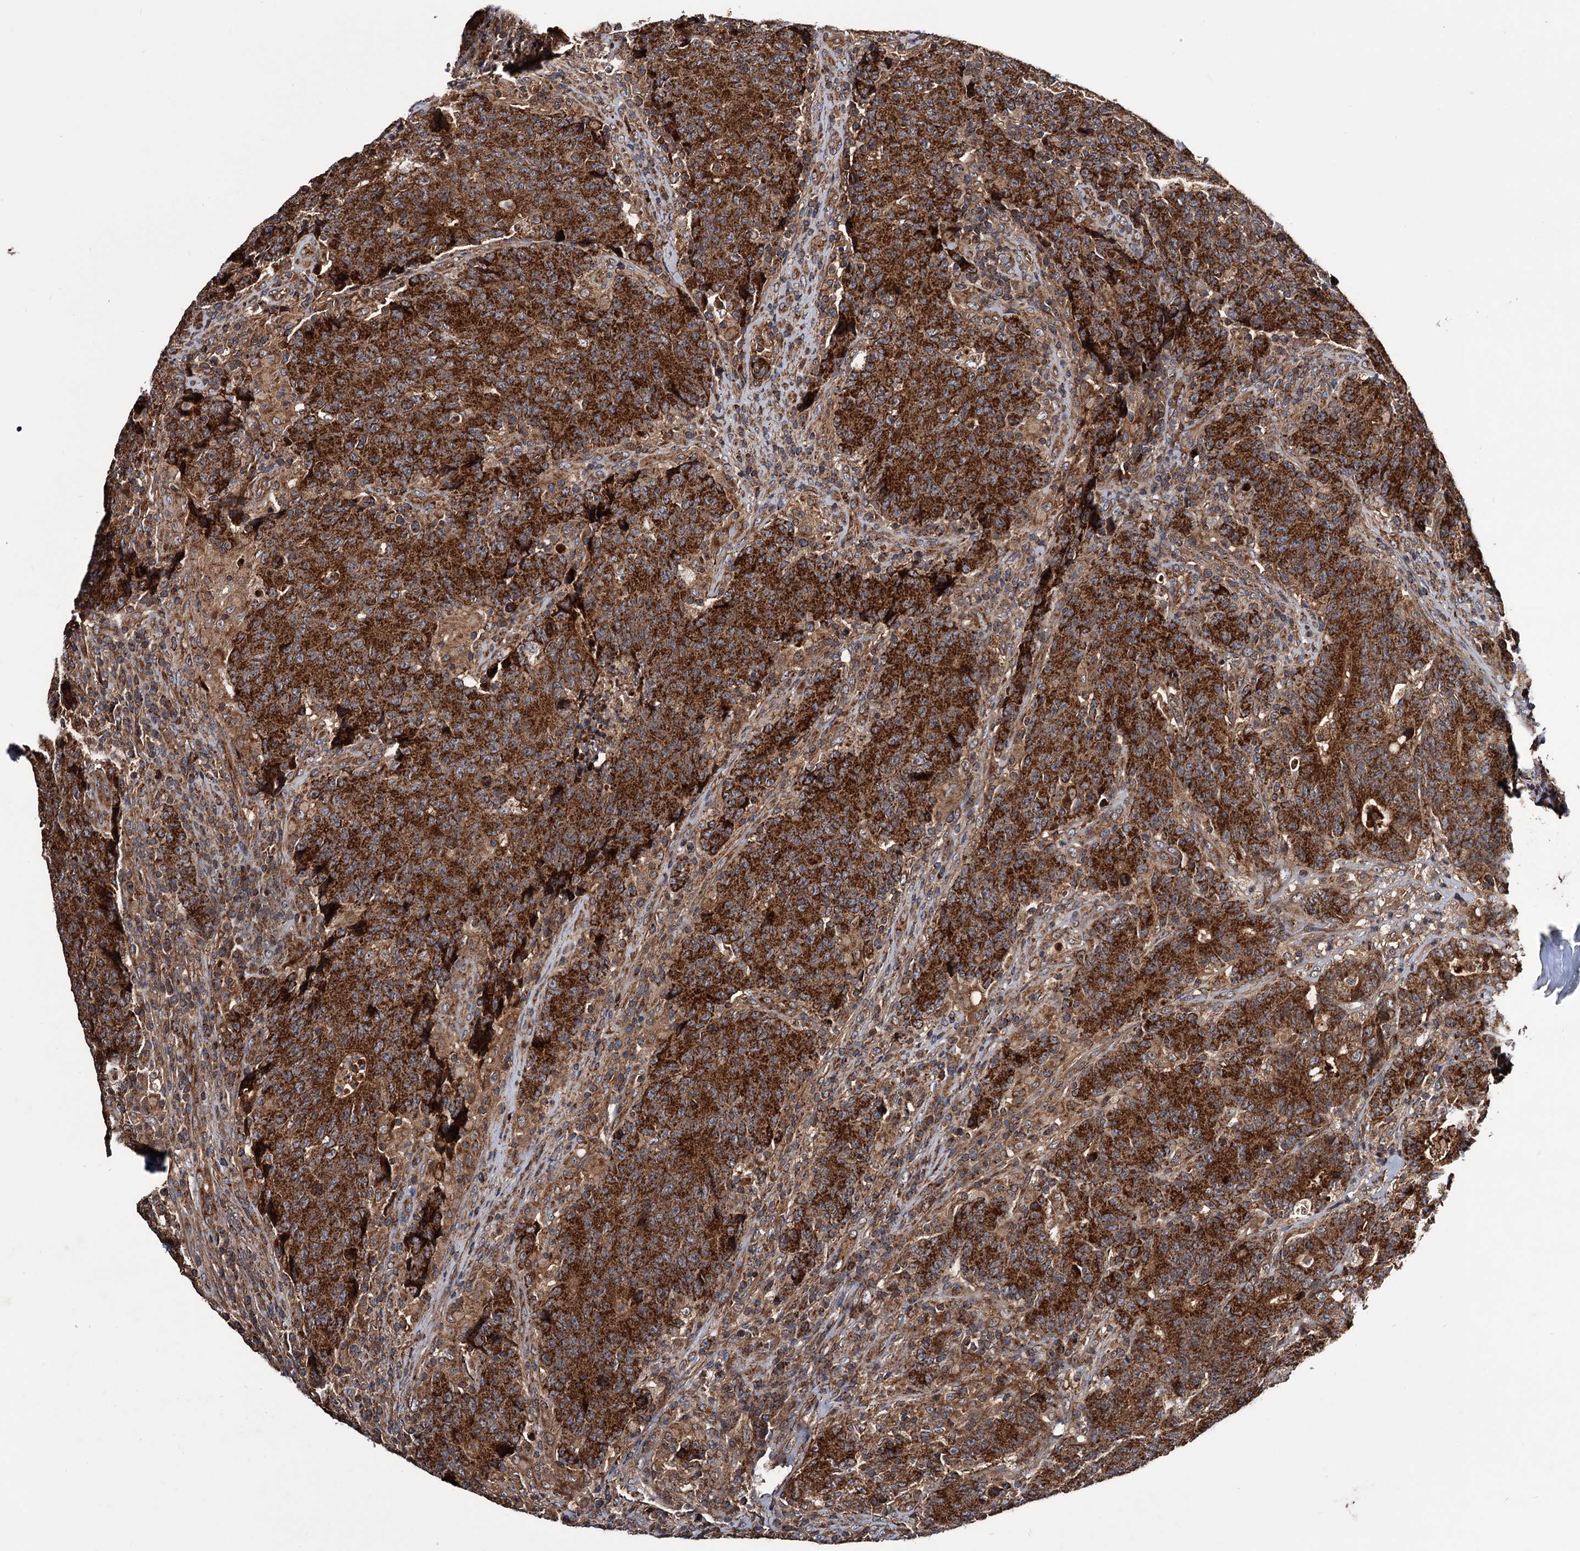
{"staining": {"intensity": "strong", "quantity": ">75%", "location": "cytoplasmic/membranous"}, "tissue": "colorectal cancer", "cell_type": "Tumor cells", "image_type": "cancer", "snomed": [{"axis": "morphology", "description": "Adenocarcinoma, NOS"}, {"axis": "topography", "description": "Colon"}], "caption": "This image reveals adenocarcinoma (colorectal) stained with immunohistochemistry (IHC) to label a protein in brown. The cytoplasmic/membranous of tumor cells show strong positivity for the protein. Nuclei are counter-stained blue.", "gene": "MRPL42", "patient": {"sex": "female", "age": 75}}